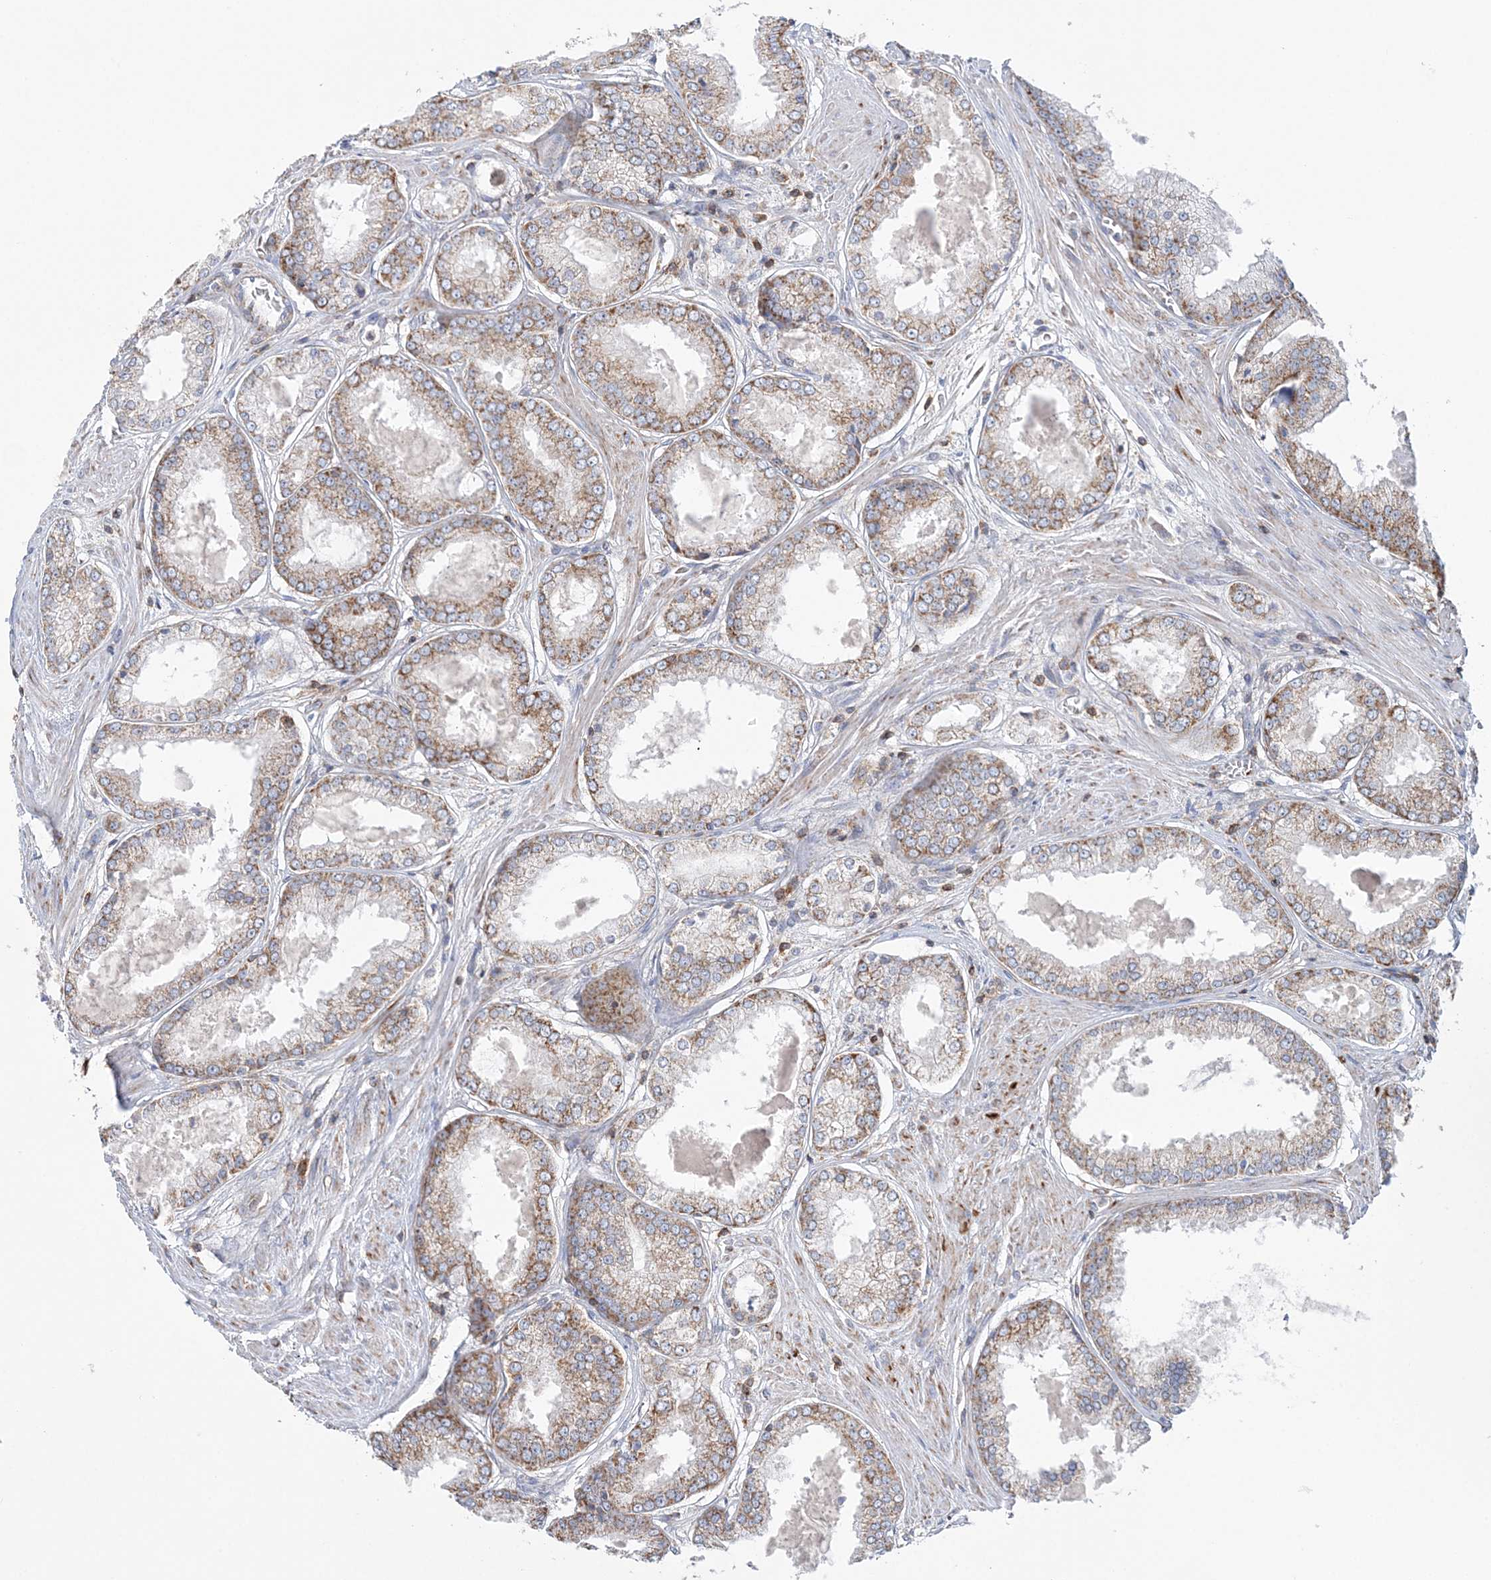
{"staining": {"intensity": "weak", "quantity": "25%-75%", "location": "cytoplasmic/membranous"}, "tissue": "prostate cancer", "cell_type": "Tumor cells", "image_type": "cancer", "snomed": [{"axis": "morphology", "description": "Adenocarcinoma, Low grade"}, {"axis": "topography", "description": "Prostate"}], "caption": "A micrograph of adenocarcinoma (low-grade) (prostate) stained for a protein exhibits weak cytoplasmic/membranous brown staining in tumor cells.", "gene": "TTC32", "patient": {"sex": "male", "age": 64}}